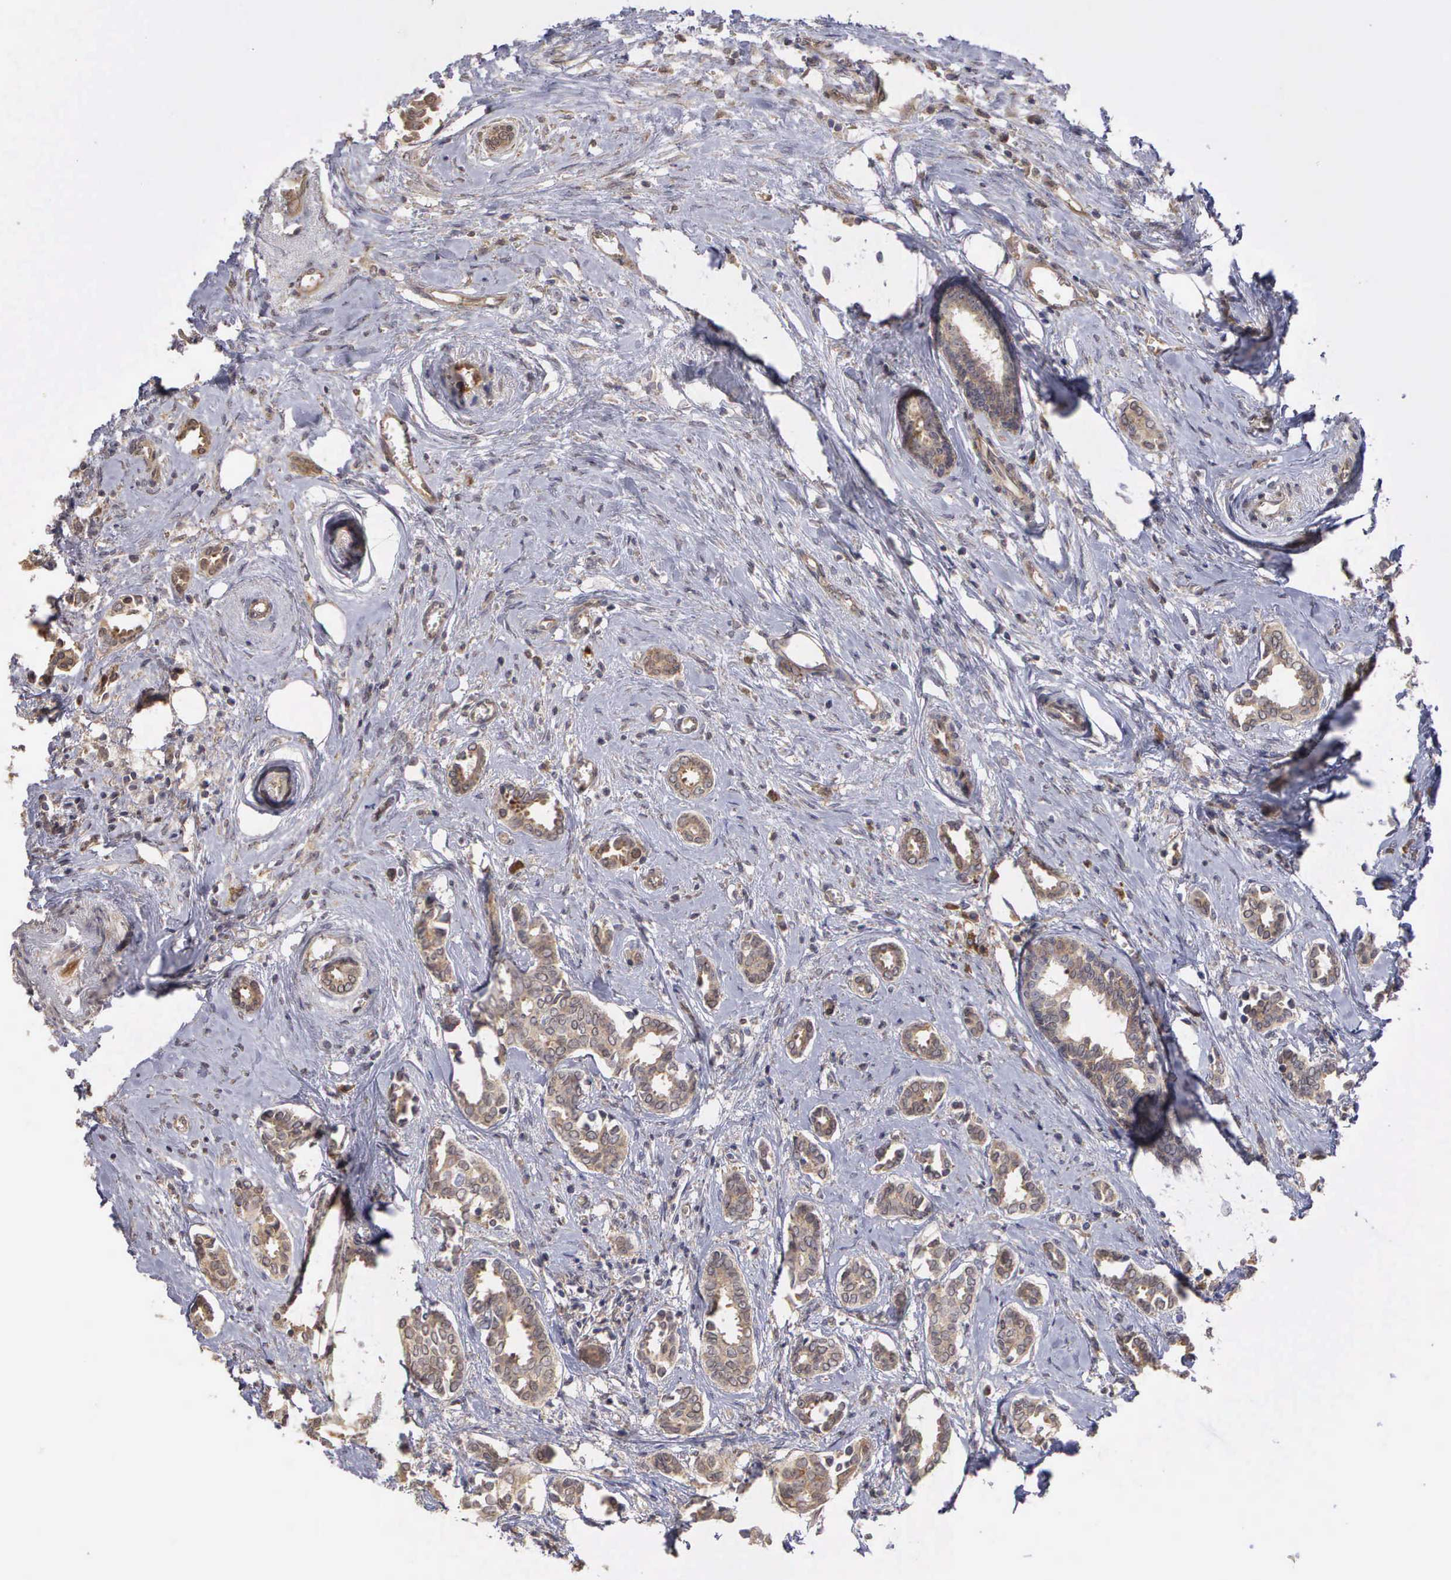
{"staining": {"intensity": "weak", "quantity": ">75%", "location": "cytoplasmic/membranous,nuclear"}, "tissue": "breast cancer", "cell_type": "Tumor cells", "image_type": "cancer", "snomed": [{"axis": "morphology", "description": "Duct carcinoma"}, {"axis": "topography", "description": "Breast"}], "caption": "Immunohistochemical staining of breast cancer (invasive ductal carcinoma) reveals weak cytoplasmic/membranous and nuclear protein staining in about >75% of tumor cells. Immunohistochemistry stains the protein in brown and the nuclei are stained blue.", "gene": "DNAJB7", "patient": {"sex": "female", "age": 50}}